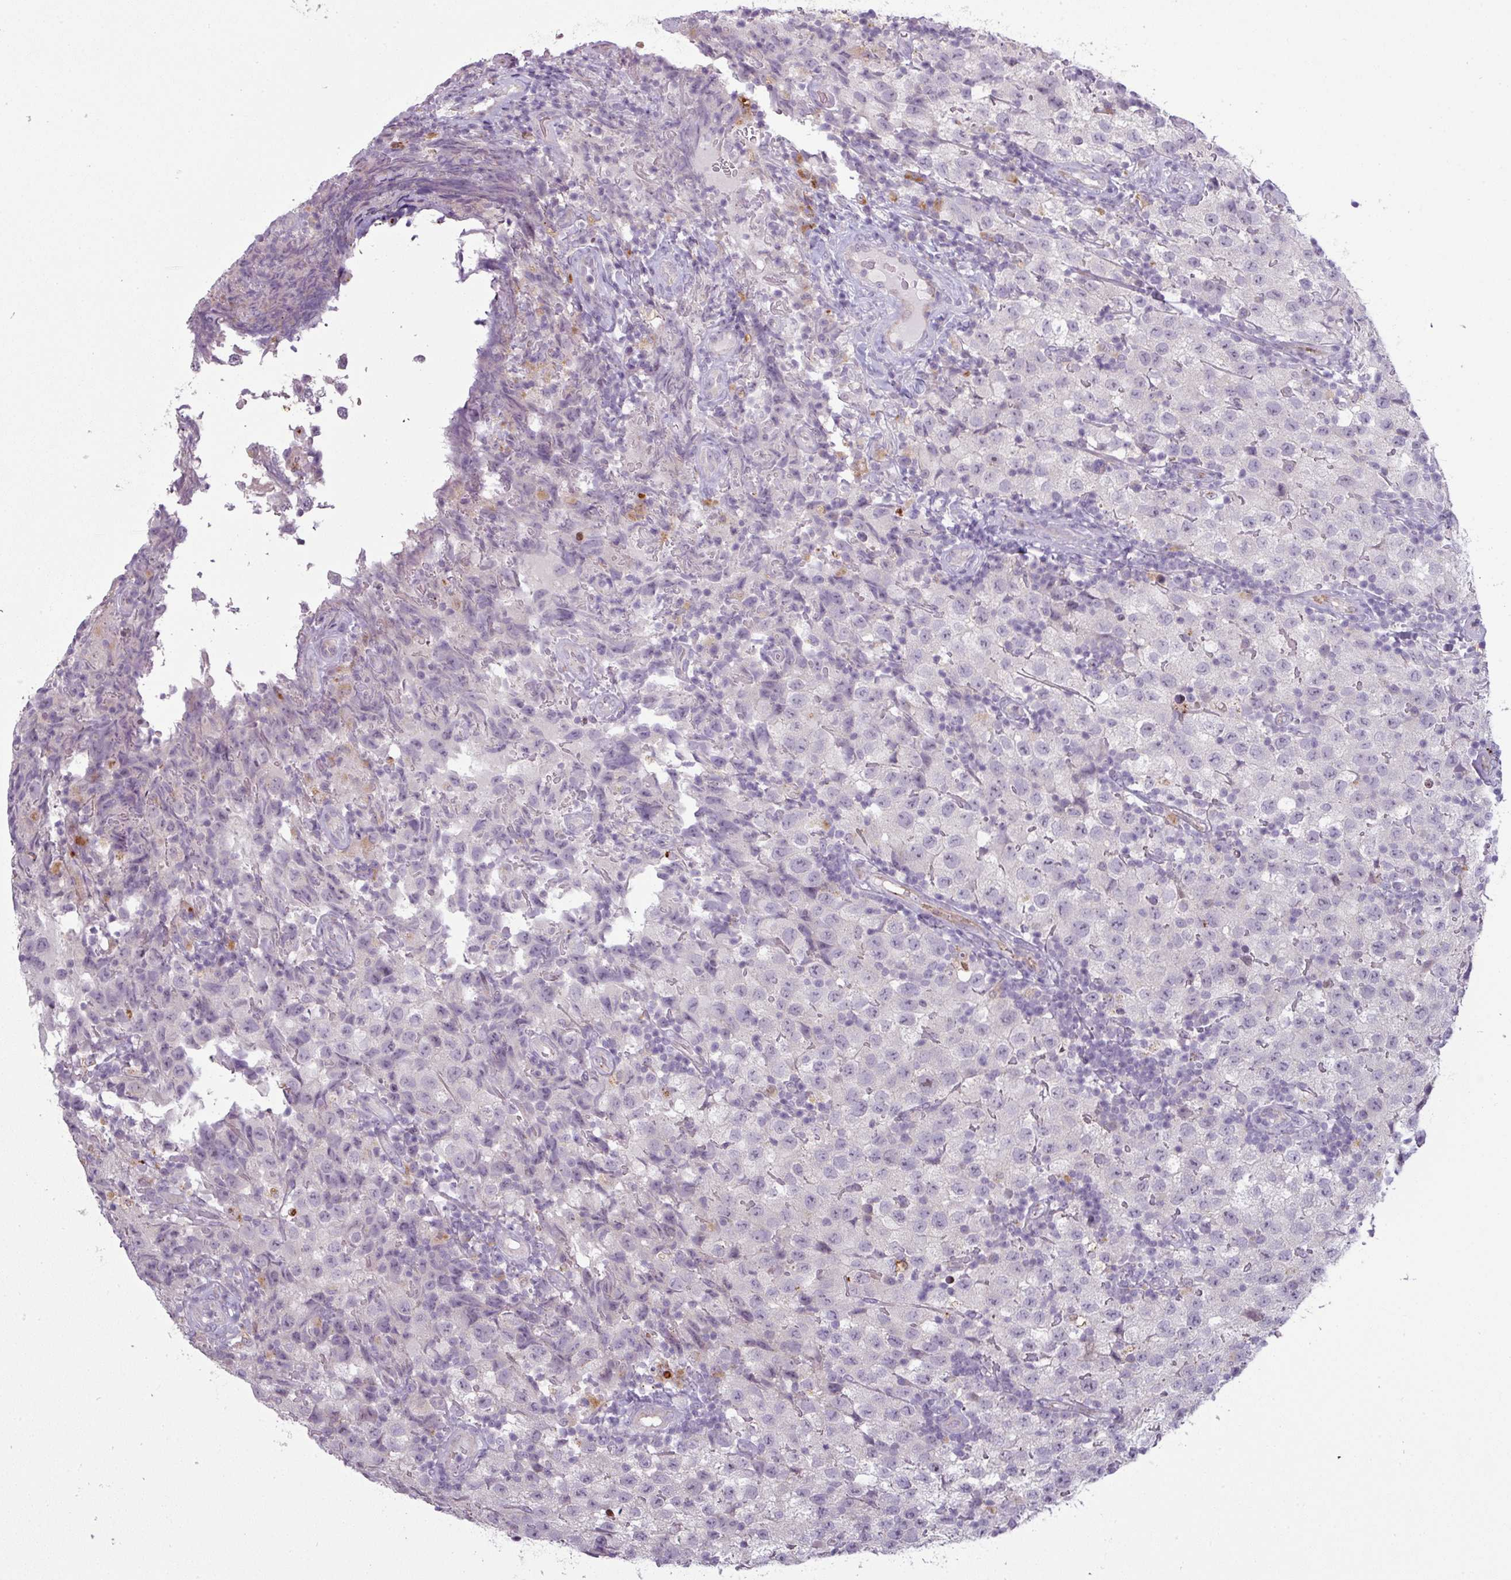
{"staining": {"intensity": "negative", "quantity": "none", "location": "none"}, "tissue": "testis cancer", "cell_type": "Tumor cells", "image_type": "cancer", "snomed": [{"axis": "morphology", "description": "Seminoma, NOS"}, {"axis": "morphology", "description": "Carcinoma, Embryonal, NOS"}, {"axis": "topography", "description": "Testis"}], "caption": "High power microscopy micrograph of an immunohistochemistry micrograph of testis cancer, revealing no significant positivity in tumor cells.", "gene": "C2orf16", "patient": {"sex": "male", "age": 41}}